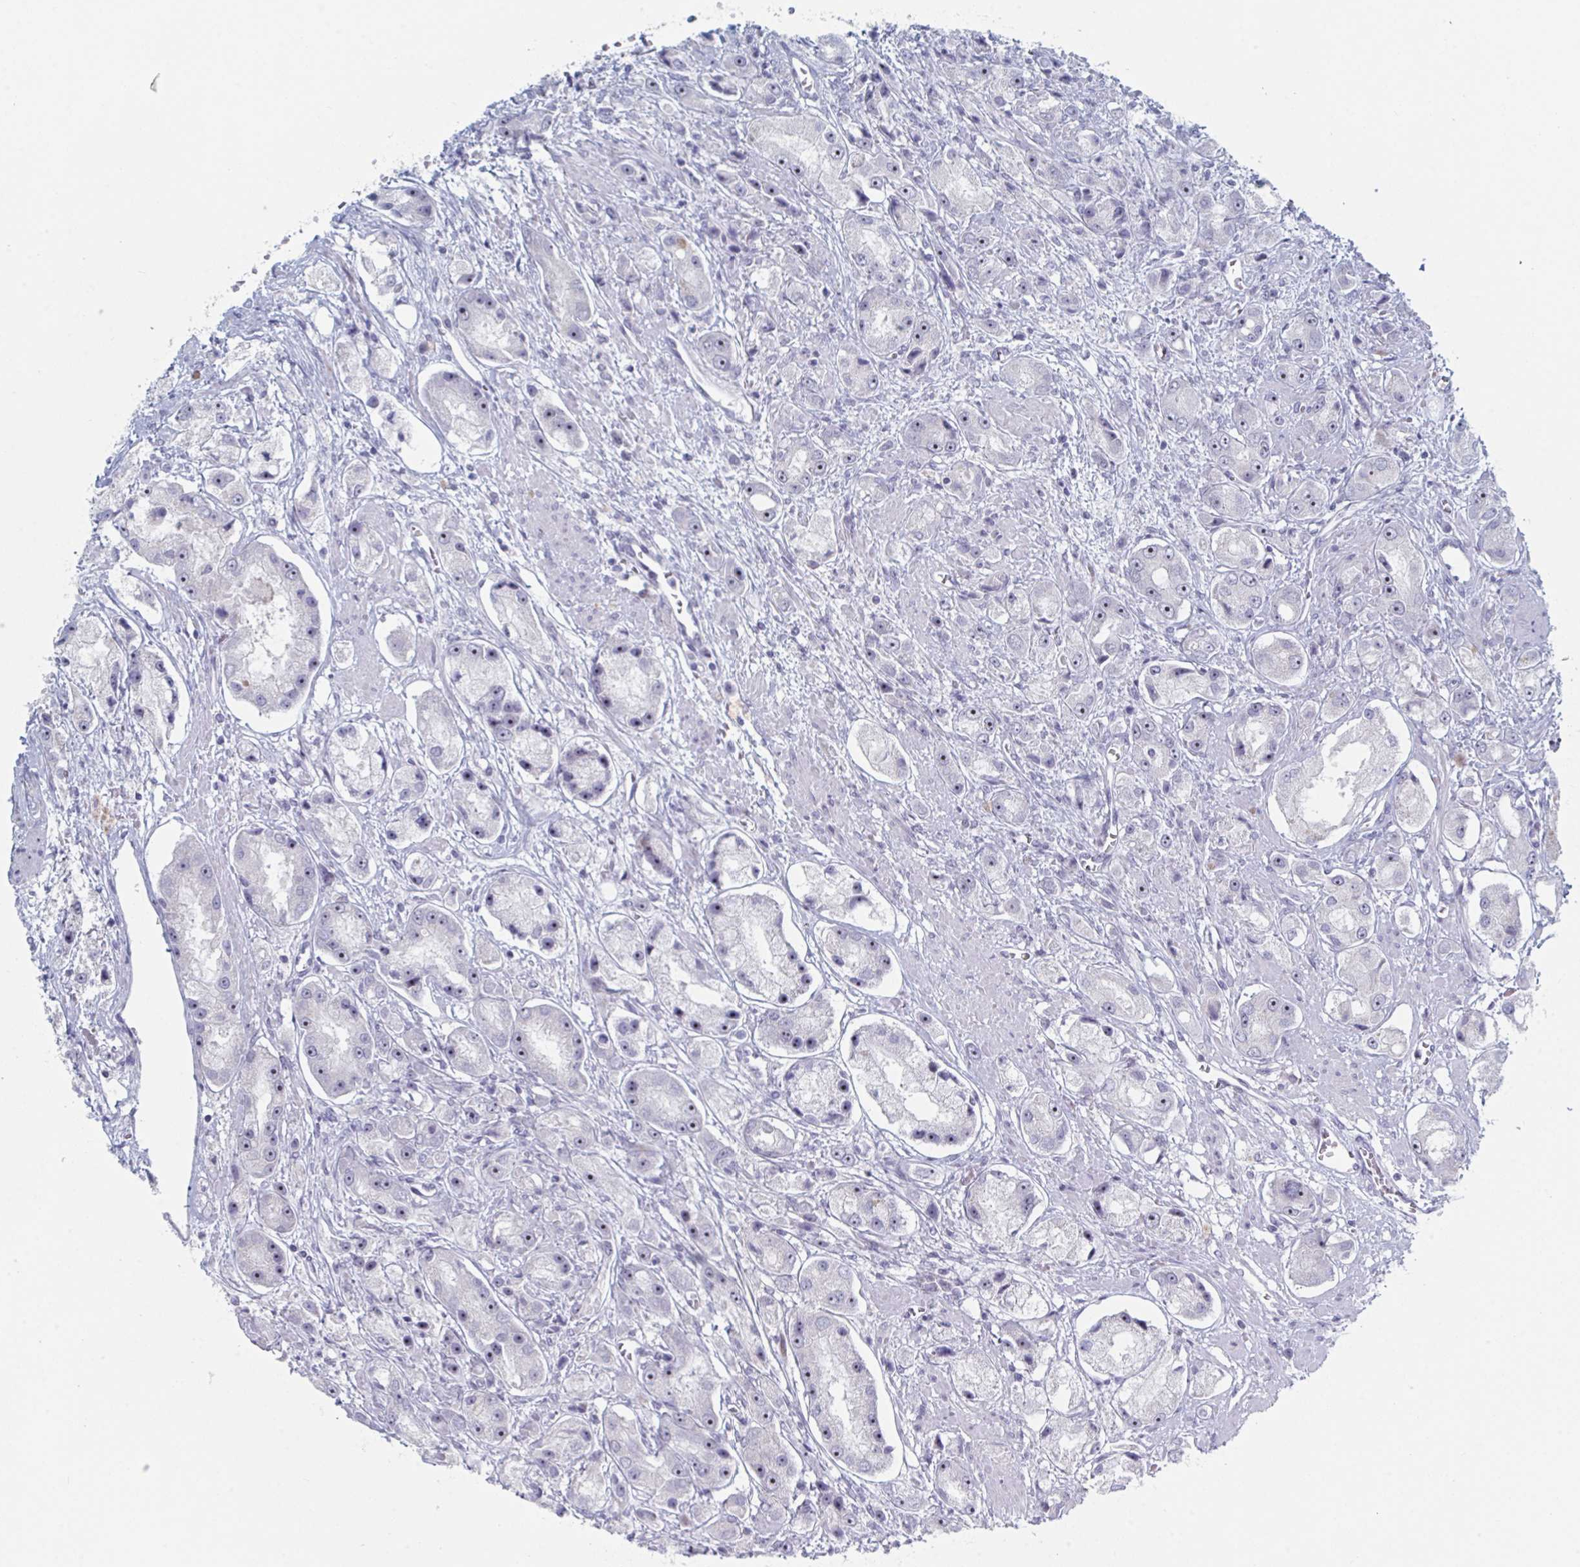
{"staining": {"intensity": "weak", "quantity": "25%-75%", "location": "nuclear"}, "tissue": "prostate cancer", "cell_type": "Tumor cells", "image_type": "cancer", "snomed": [{"axis": "morphology", "description": "Adenocarcinoma, High grade"}, {"axis": "topography", "description": "Prostate"}], "caption": "Weak nuclear expression is identified in approximately 25%-75% of tumor cells in prostate adenocarcinoma (high-grade).", "gene": "NR1H2", "patient": {"sex": "male", "age": 67}}